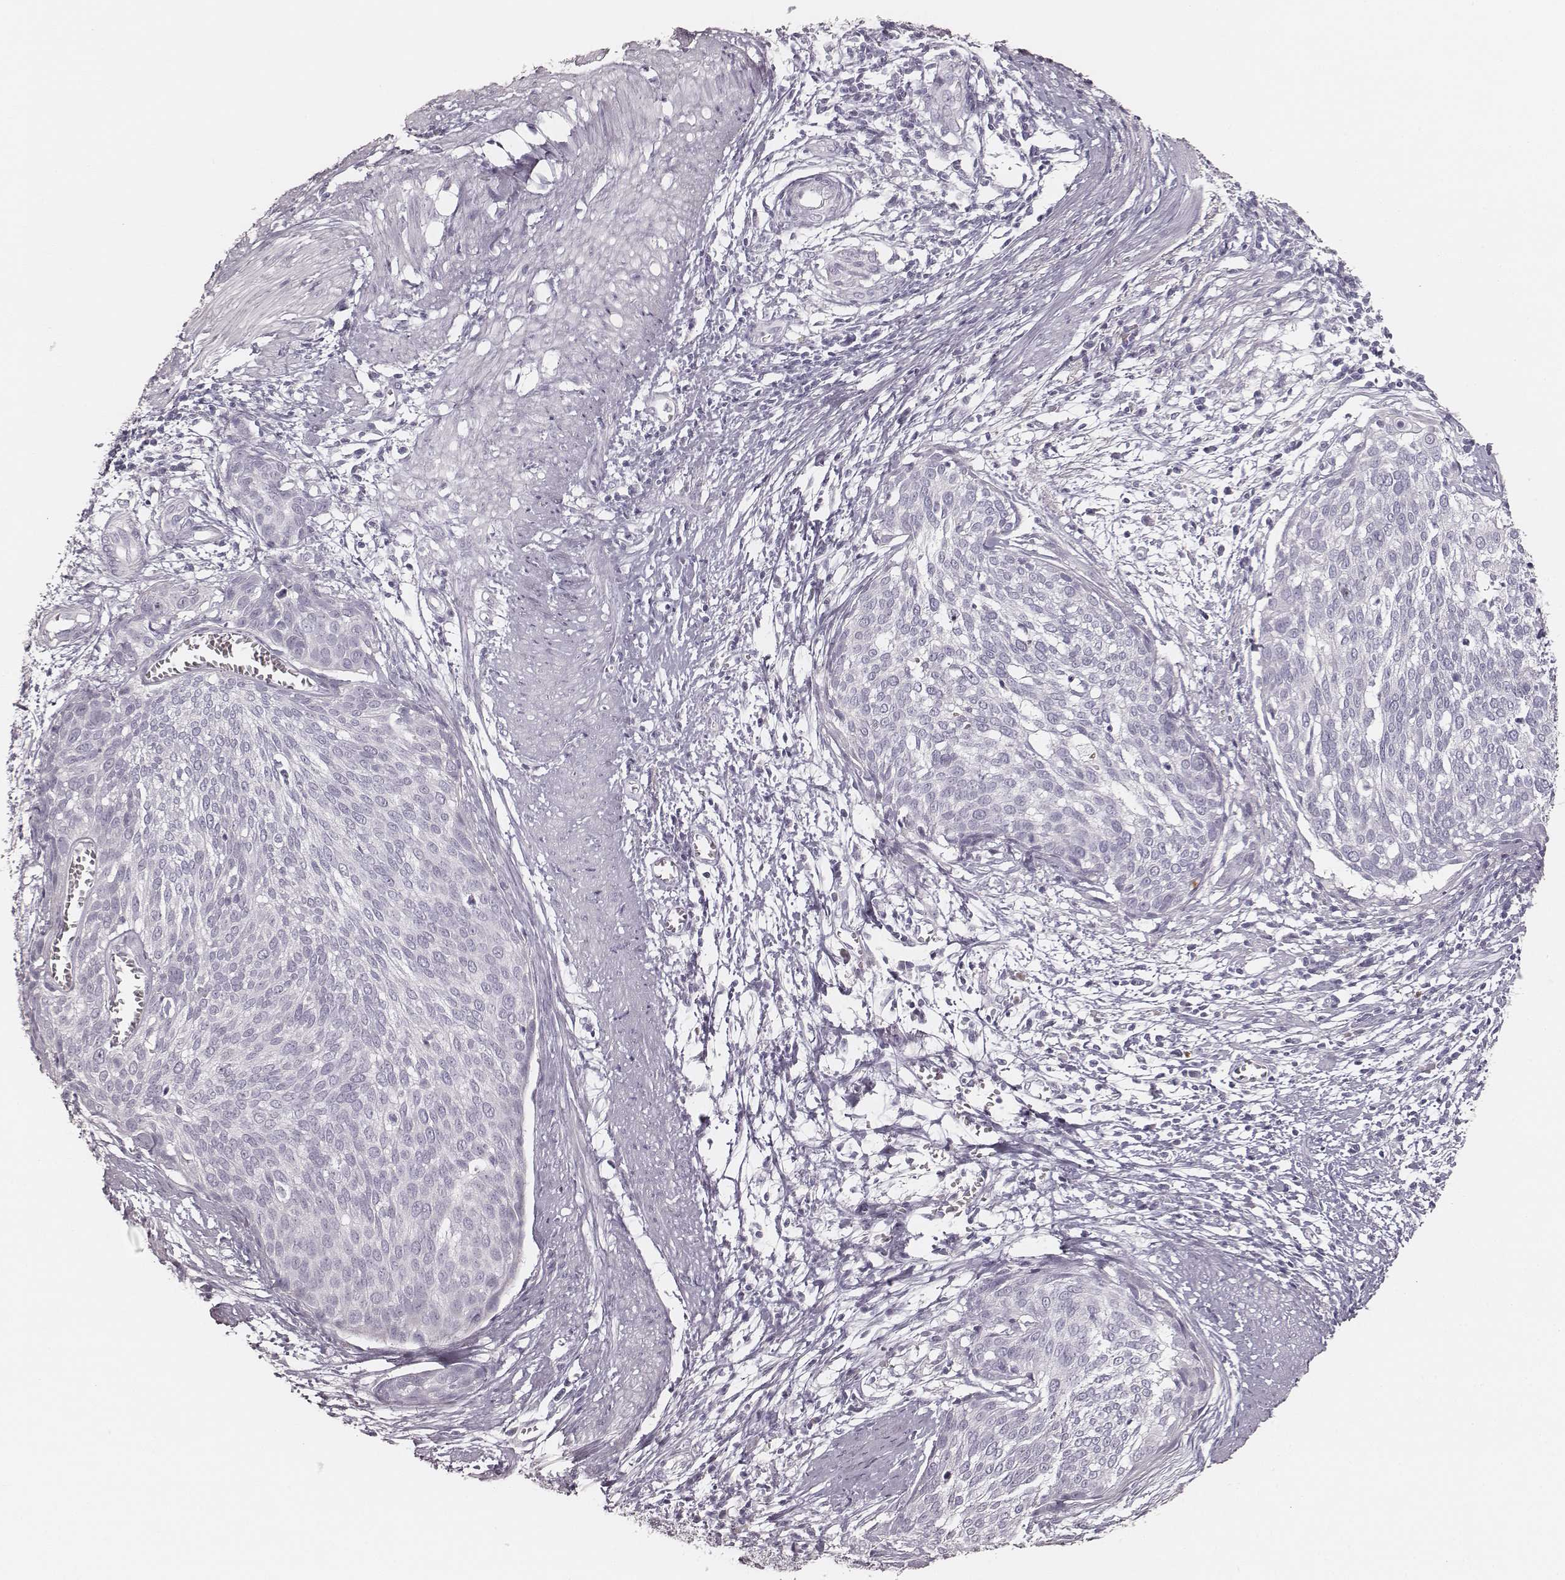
{"staining": {"intensity": "negative", "quantity": "none", "location": "none"}, "tissue": "cervical cancer", "cell_type": "Tumor cells", "image_type": "cancer", "snomed": [{"axis": "morphology", "description": "Squamous cell carcinoma, NOS"}, {"axis": "topography", "description": "Cervix"}], "caption": "DAB immunohistochemical staining of human cervical cancer reveals no significant expression in tumor cells. (DAB immunohistochemistry (IHC), high magnification).", "gene": "KRT82", "patient": {"sex": "female", "age": 39}}